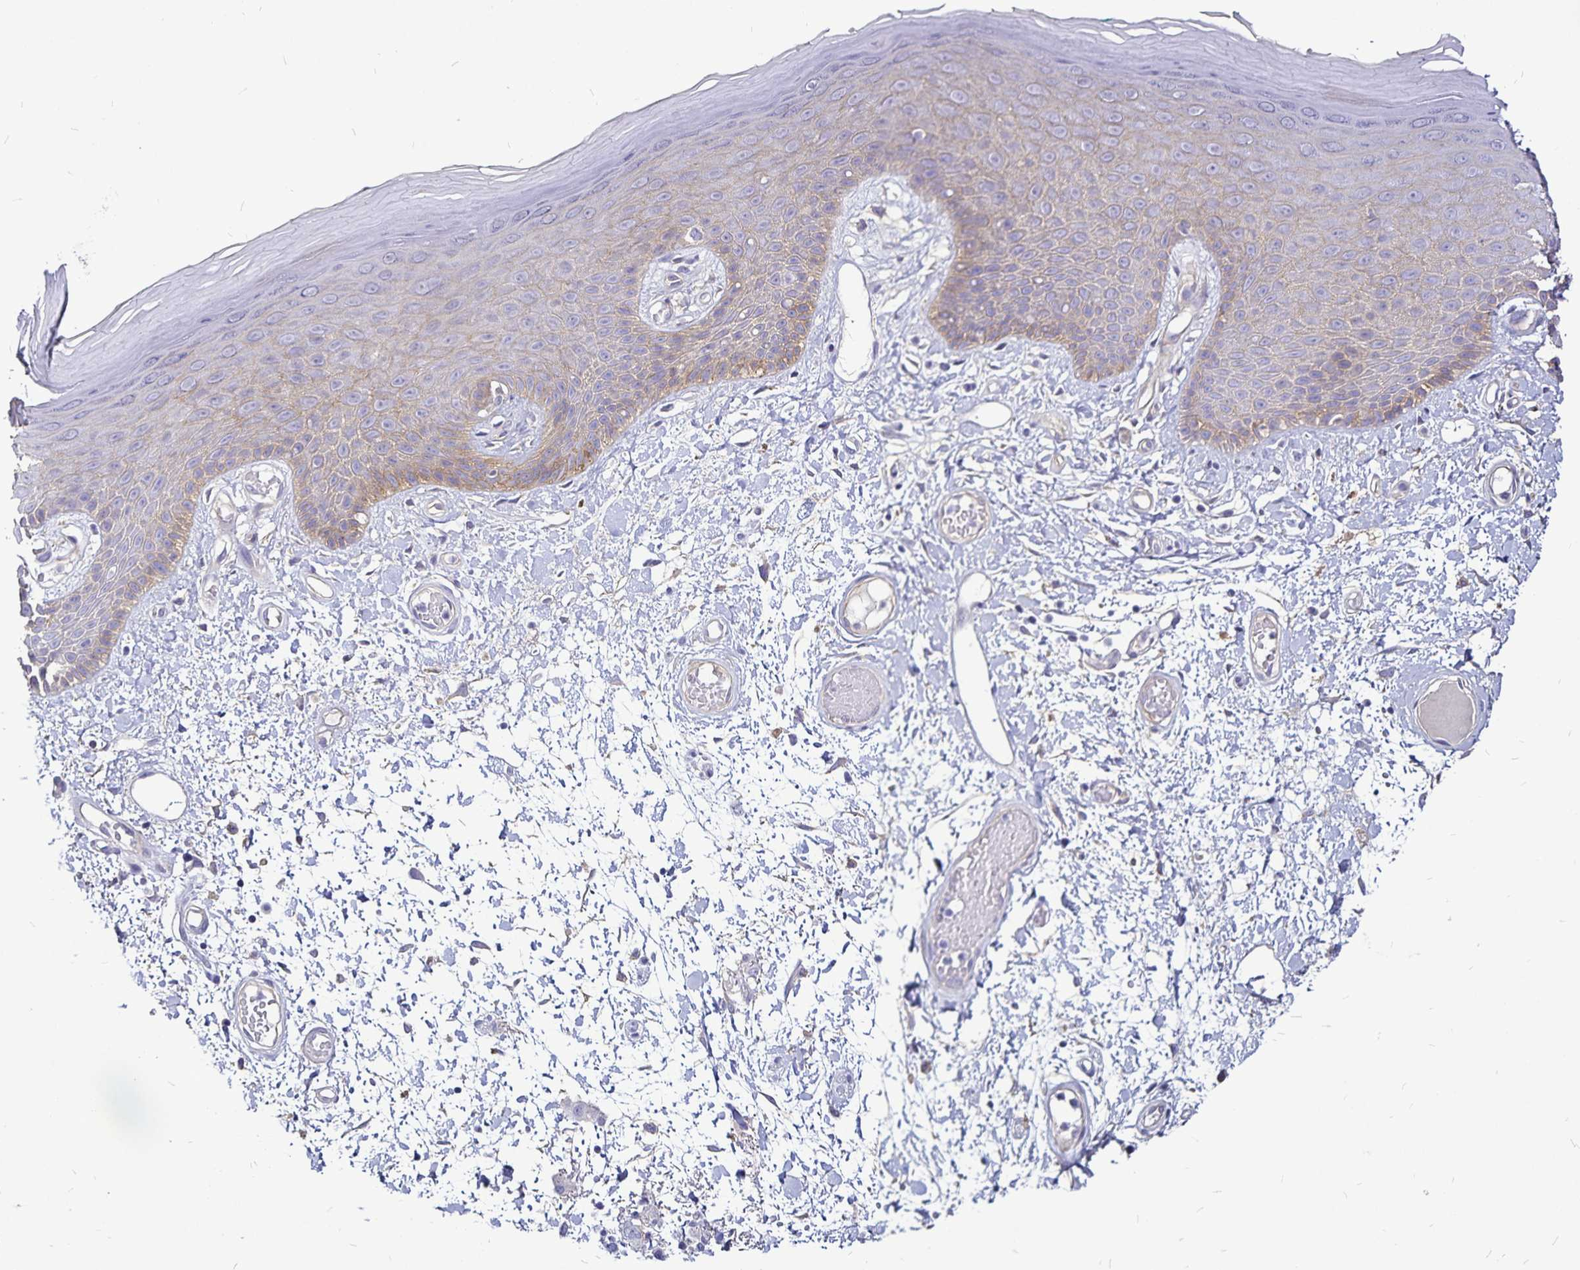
{"staining": {"intensity": "weak", "quantity": "<25%", "location": "cytoplasmic/membranous"}, "tissue": "skin", "cell_type": "Epidermal cells", "image_type": "normal", "snomed": [{"axis": "morphology", "description": "Normal tissue, NOS"}, {"axis": "topography", "description": "Anal"}, {"axis": "topography", "description": "Peripheral nerve tissue"}], "caption": "A histopathology image of skin stained for a protein displays no brown staining in epidermal cells. (Immunohistochemistry (ihc), brightfield microscopy, high magnification).", "gene": "GNG12", "patient": {"sex": "male", "age": 78}}